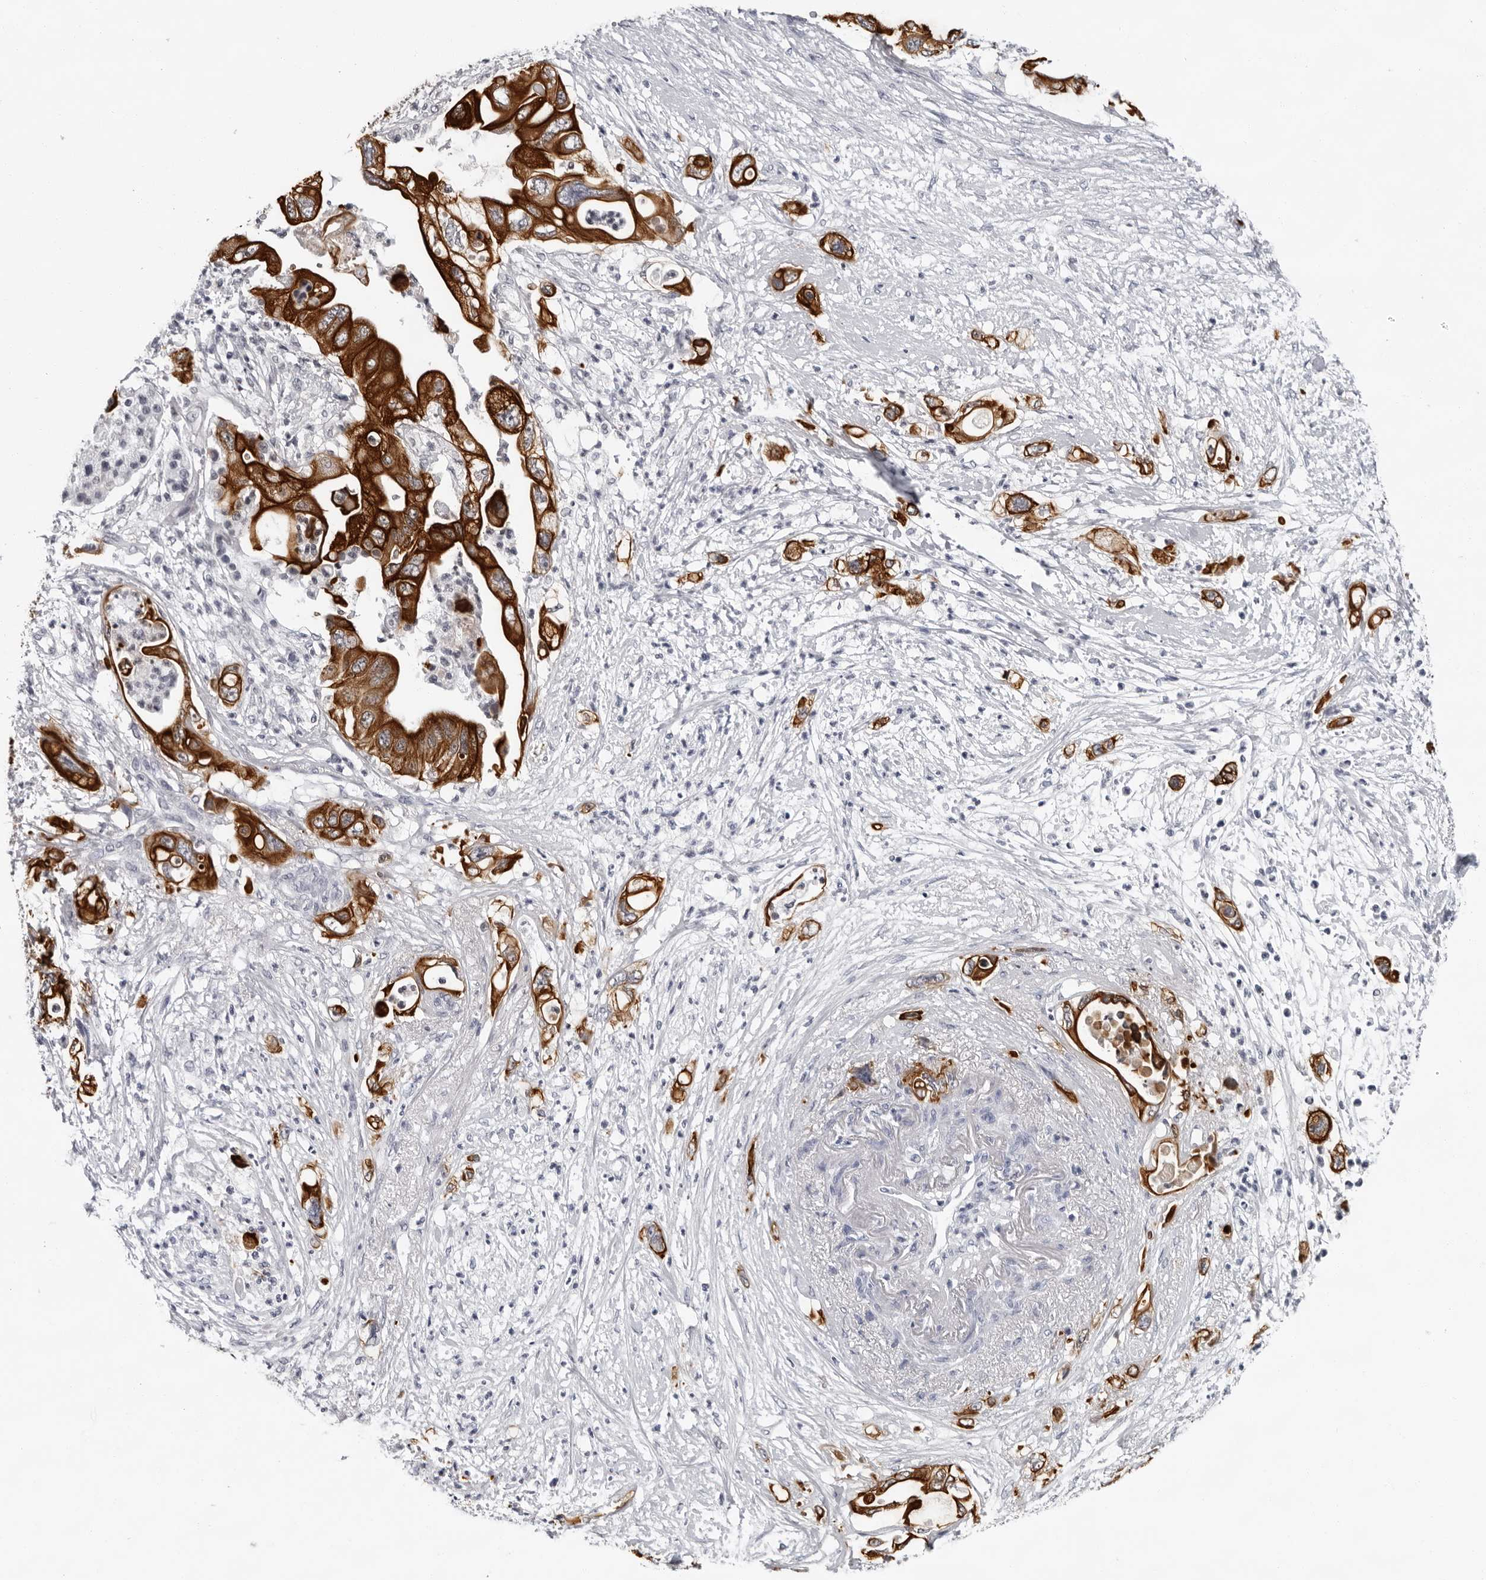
{"staining": {"intensity": "strong", "quantity": ">75%", "location": "cytoplasmic/membranous"}, "tissue": "pancreatic cancer", "cell_type": "Tumor cells", "image_type": "cancer", "snomed": [{"axis": "morphology", "description": "Adenocarcinoma, NOS"}, {"axis": "topography", "description": "Pancreas"}], "caption": "This is an image of immunohistochemistry staining of pancreatic adenocarcinoma, which shows strong expression in the cytoplasmic/membranous of tumor cells.", "gene": "CCDC28B", "patient": {"sex": "male", "age": 66}}